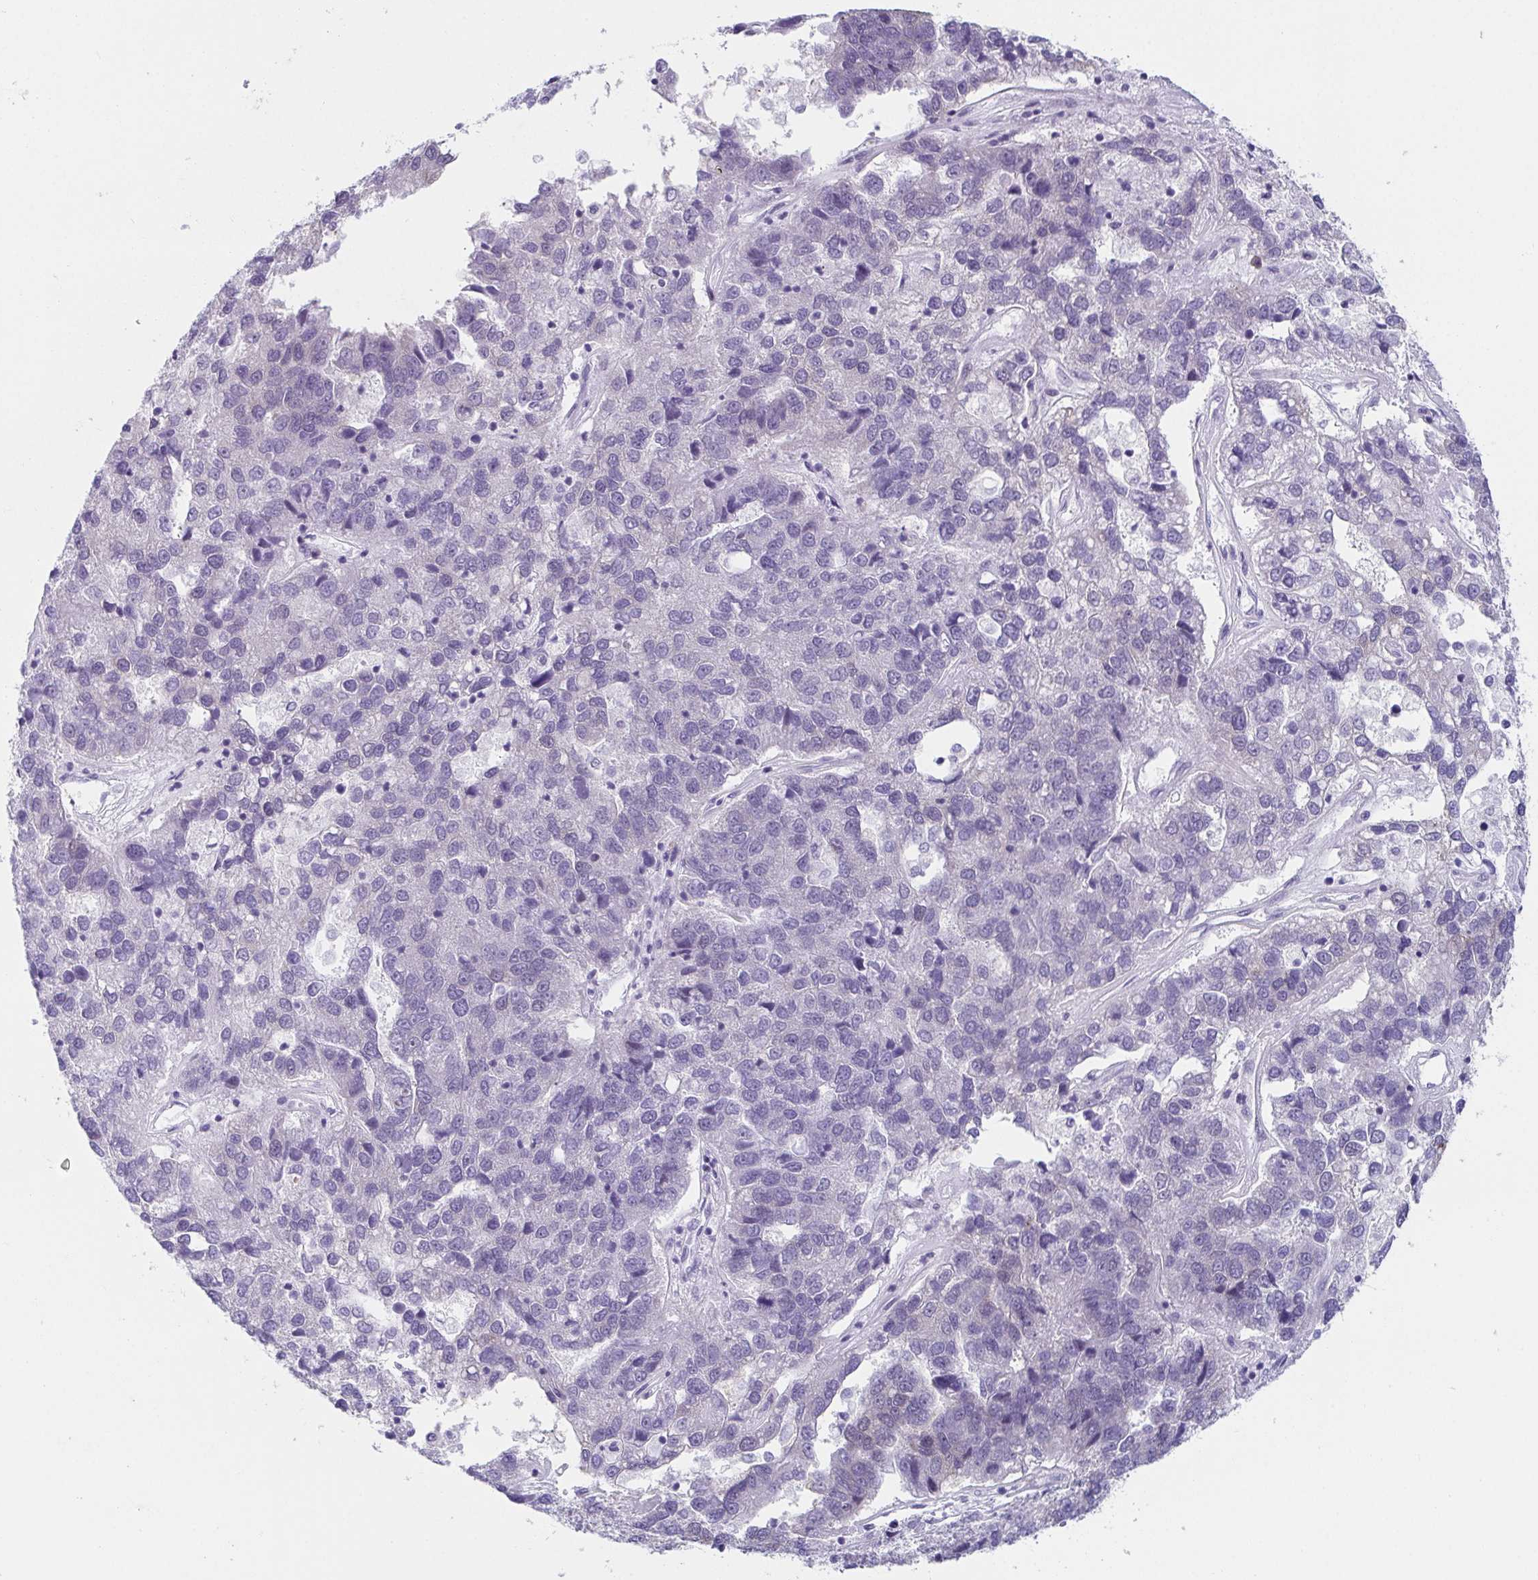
{"staining": {"intensity": "negative", "quantity": "none", "location": "none"}, "tissue": "pancreatic cancer", "cell_type": "Tumor cells", "image_type": "cancer", "snomed": [{"axis": "morphology", "description": "Adenocarcinoma, NOS"}, {"axis": "topography", "description": "Pancreas"}], "caption": "Human pancreatic cancer (adenocarcinoma) stained for a protein using immunohistochemistry displays no staining in tumor cells.", "gene": "WDR72", "patient": {"sex": "female", "age": 61}}